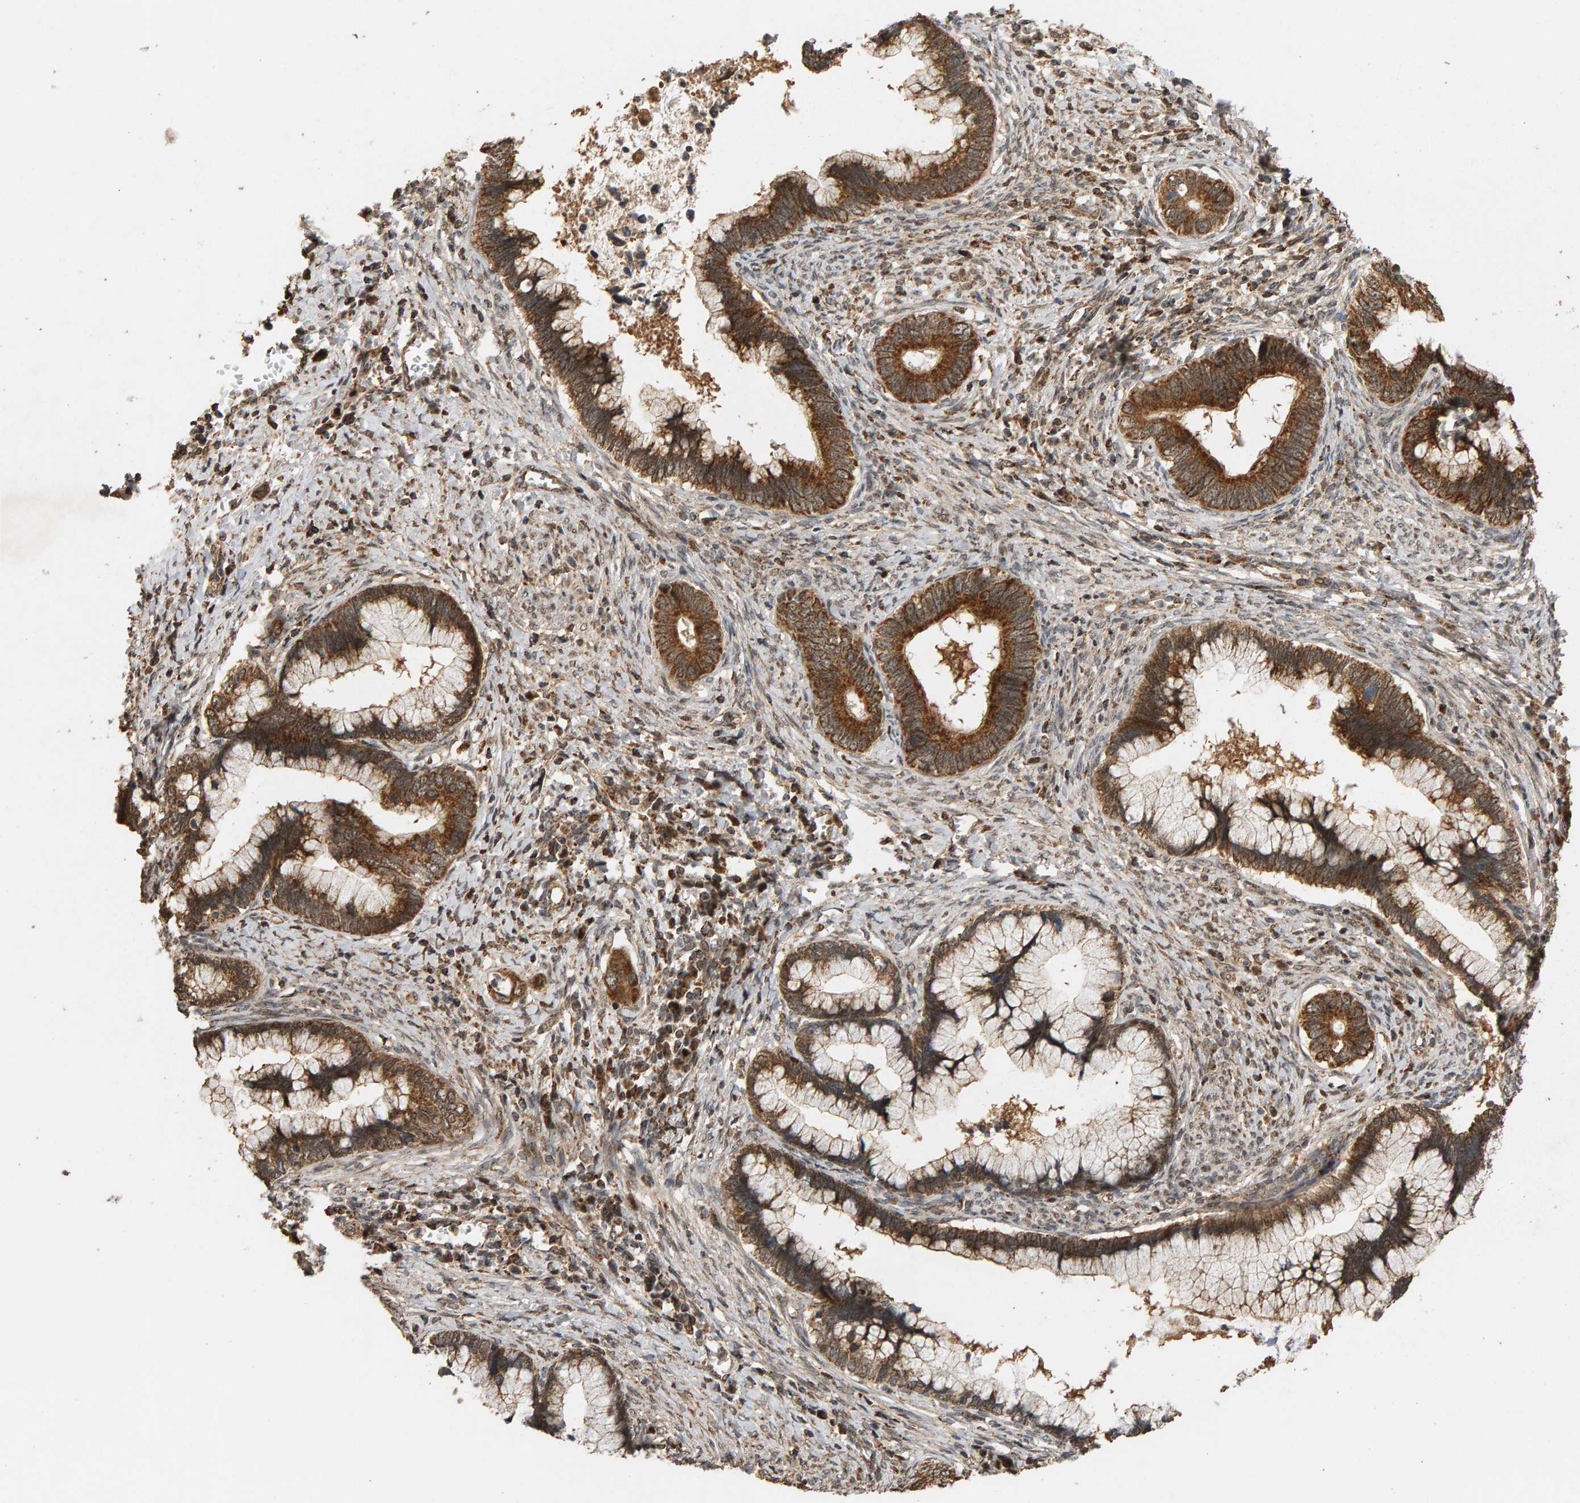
{"staining": {"intensity": "strong", "quantity": ">75%", "location": "cytoplasmic/membranous"}, "tissue": "cervical cancer", "cell_type": "Tumor cells", "image_type": "cancer", "snomed": [{"axis": "morphology", "description": "Adenocarcinoma, NOS"}, {"axis": "topography", "description": "Cervix"}], "caption": "An IHC photomicrograph of tumor tissue is shown. Protein staining in brown highlights strong cytoplasmic/membranous positivity in adenocarcinoma (cervical) within tumor cells.", "gene": "GSTK1", "patient": {"sex": "female", "age": 44}}